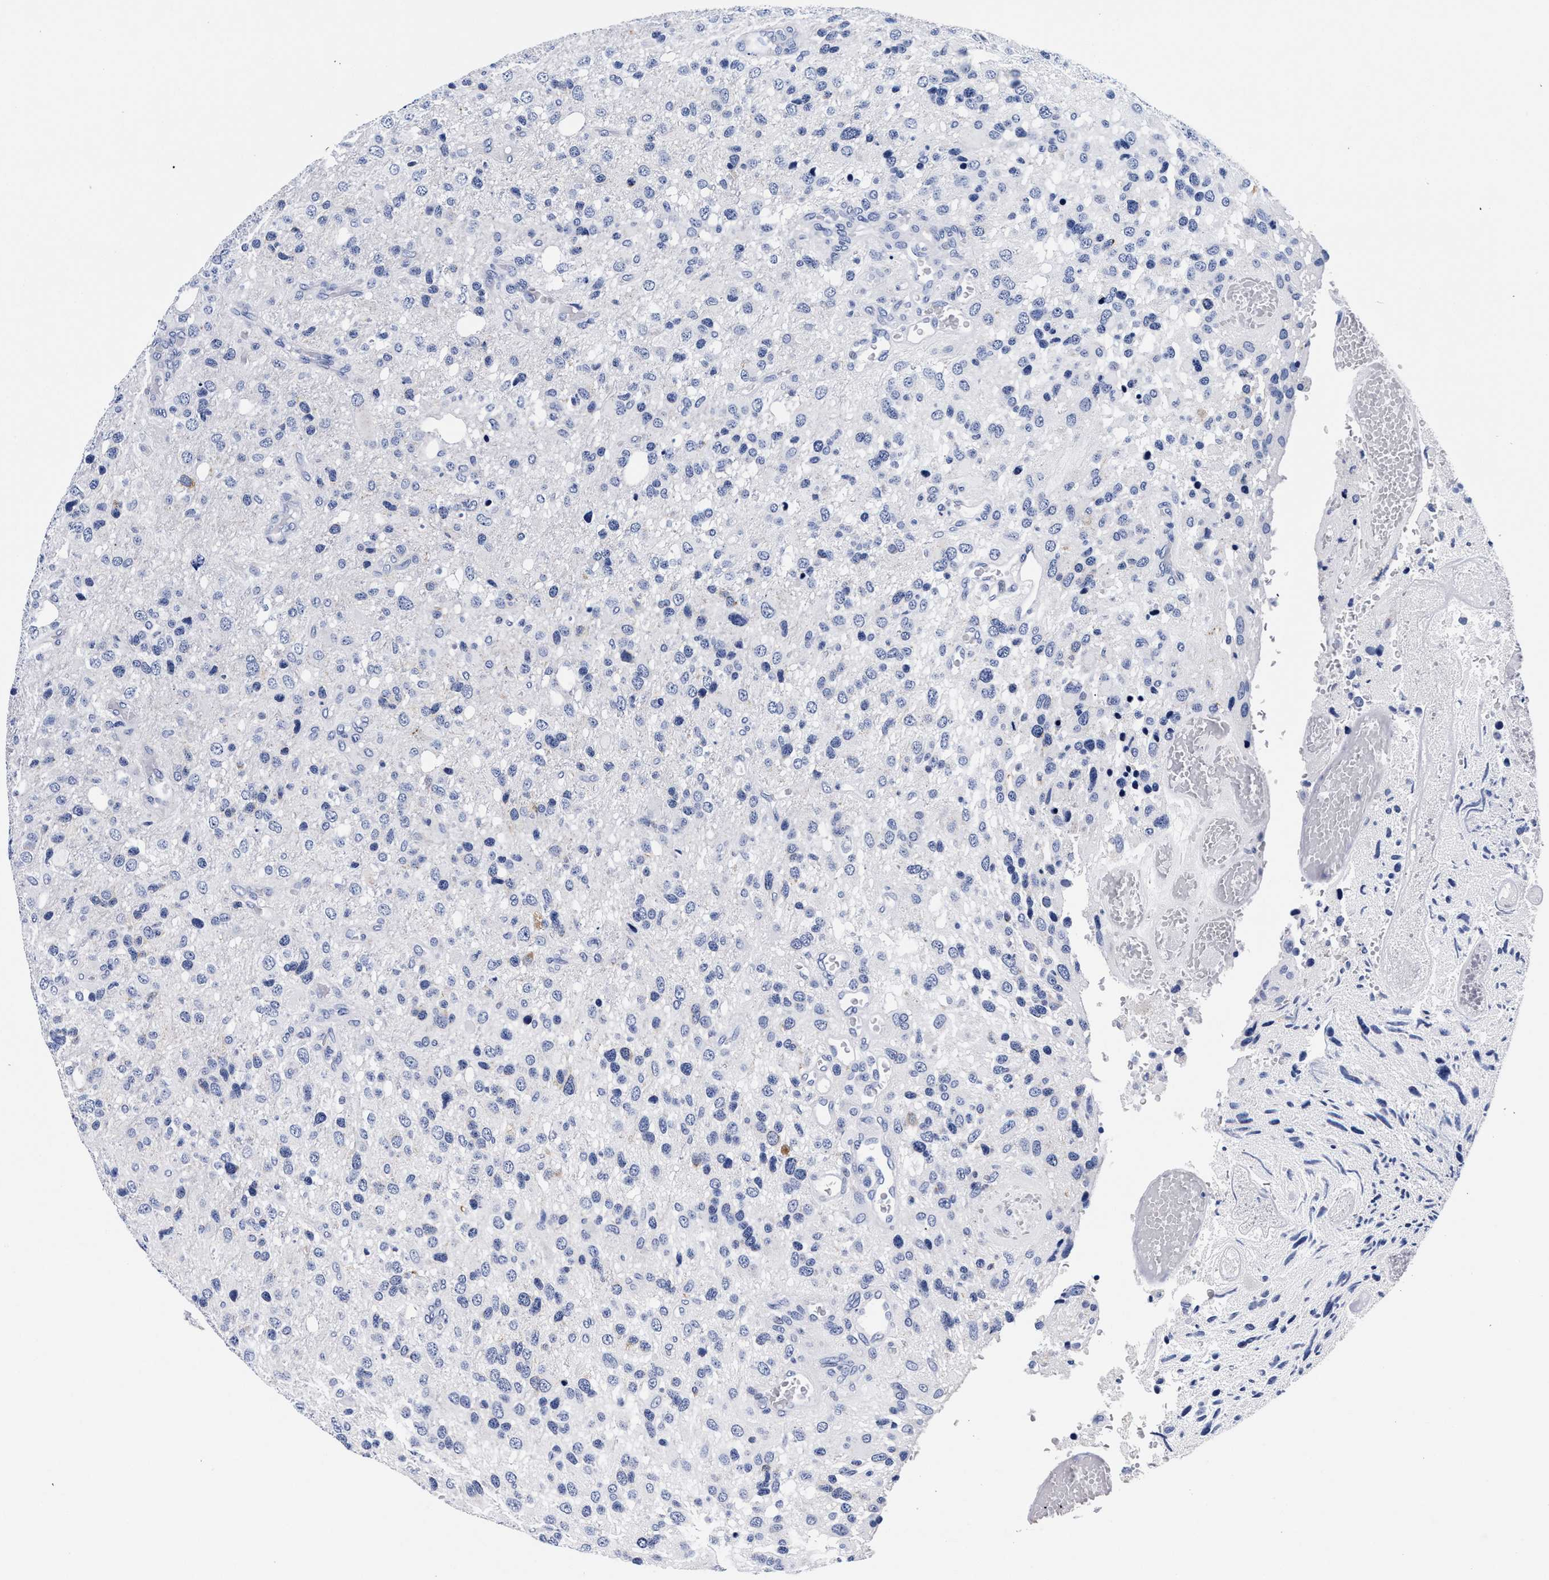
{"staining": {"intensity": "negative", "quantity": "none", "location": "none"}, "tissue": "glioma", "cell_type": "Tumor cells", "image_type": "cancer", "snomed": [{"axis": "morphology", "description": "Glioma, malignant, High grade"}, {"axis": "topography", "description": "Brain"}], "caption": "An immunohistochemistry image of malignant glioma (high-grade) is shown. There is no staining in tumor cells of malignant glioma (high-grade).", "gene": "RAB3B", "patient": {"sex": "female", "age": 58}}